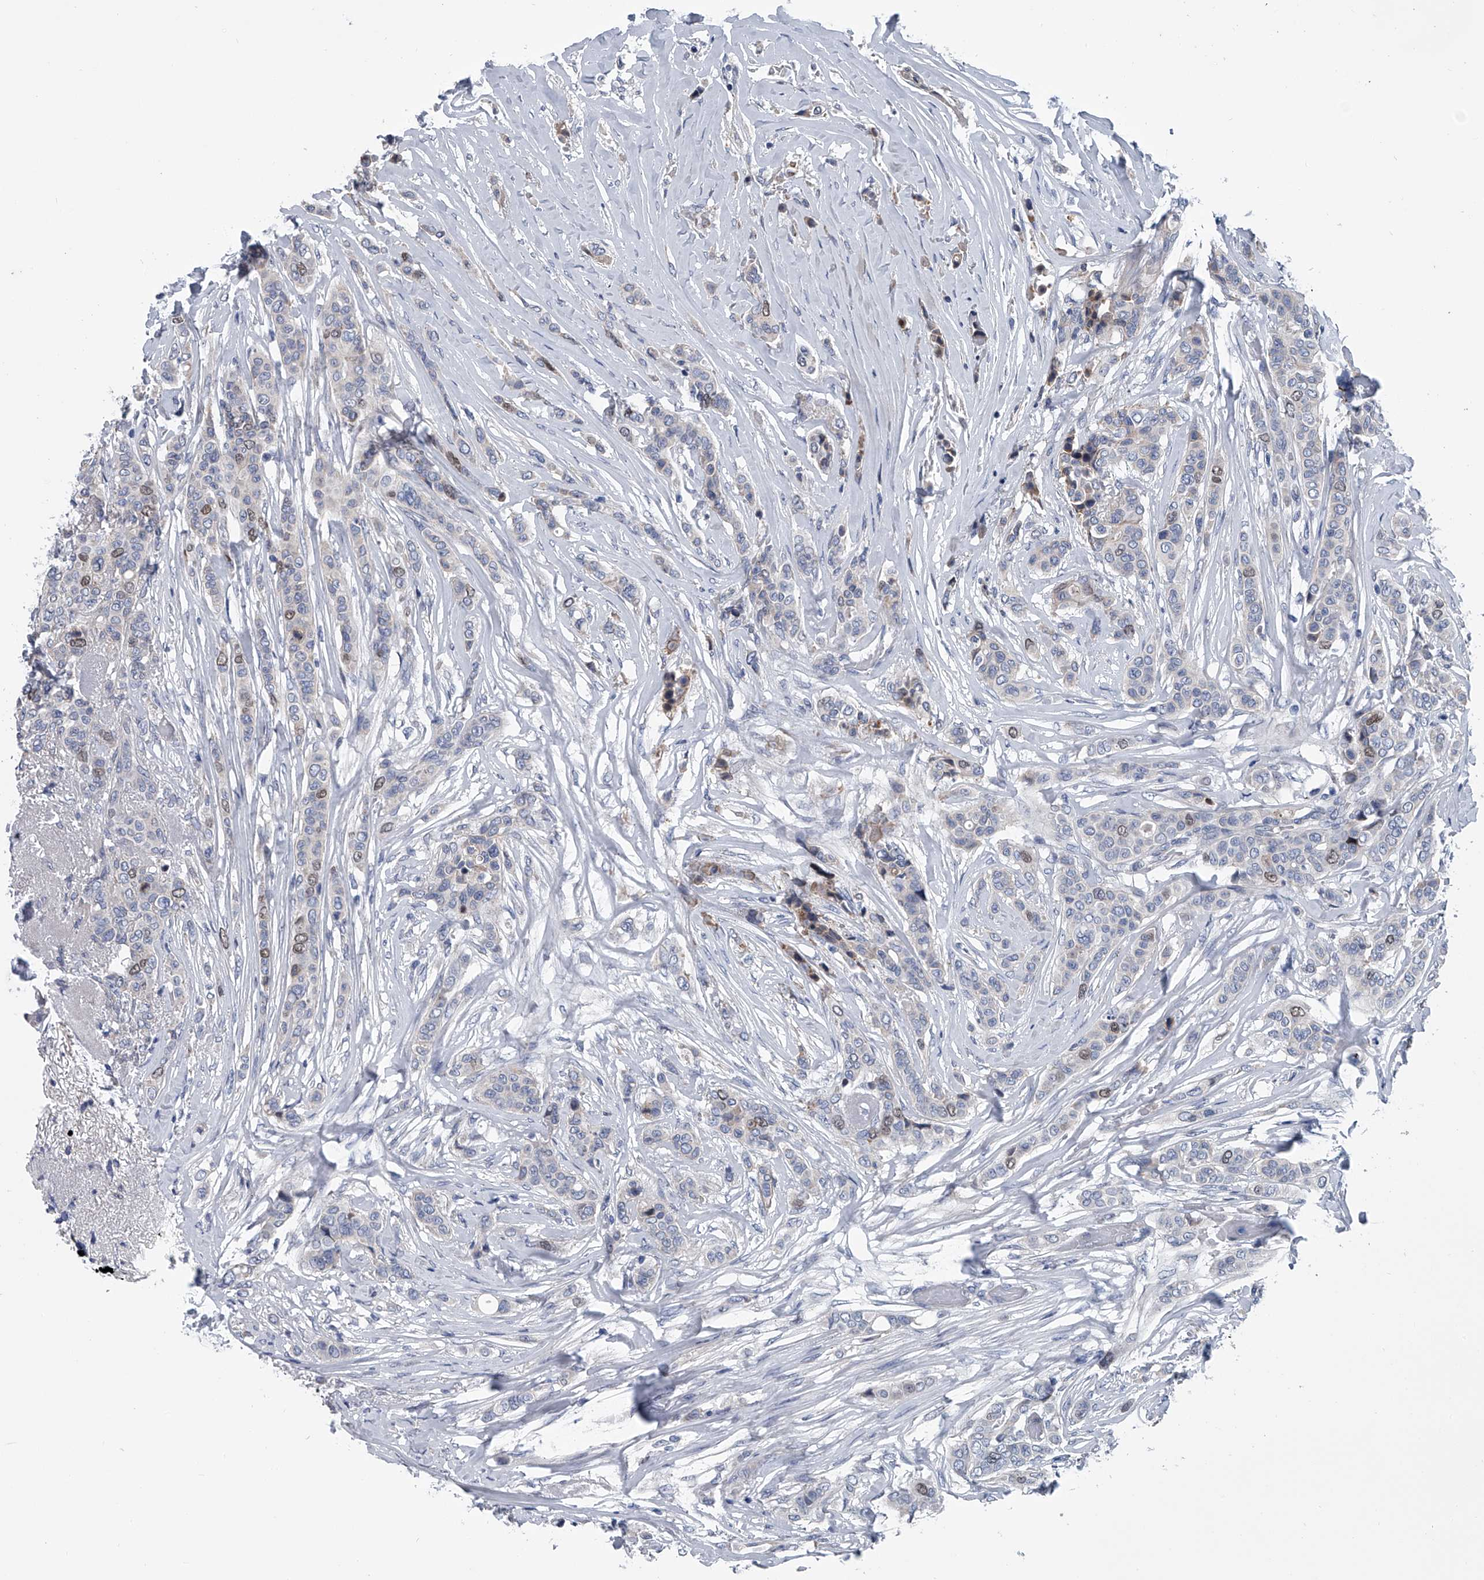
{"staining": {"intensity": "weak", "quantity": "<25%", "location": "nuclear"}, "tissue": "breast cancer", "cell_type": "Tumor cells", "image_type": "cancer", "snomed": [{"axis": "morphology", "description": "Lobular carcinoma"}, {"axis": "topography", "description": "Breast"}], "caption": "This is an immunohistochemistry (IHC) photomicrograph of breast lobular carcinoma. There is no expression in tumor cells.", "gene": "ABCG1", "patient": {"sex": "female", "age": 51}}